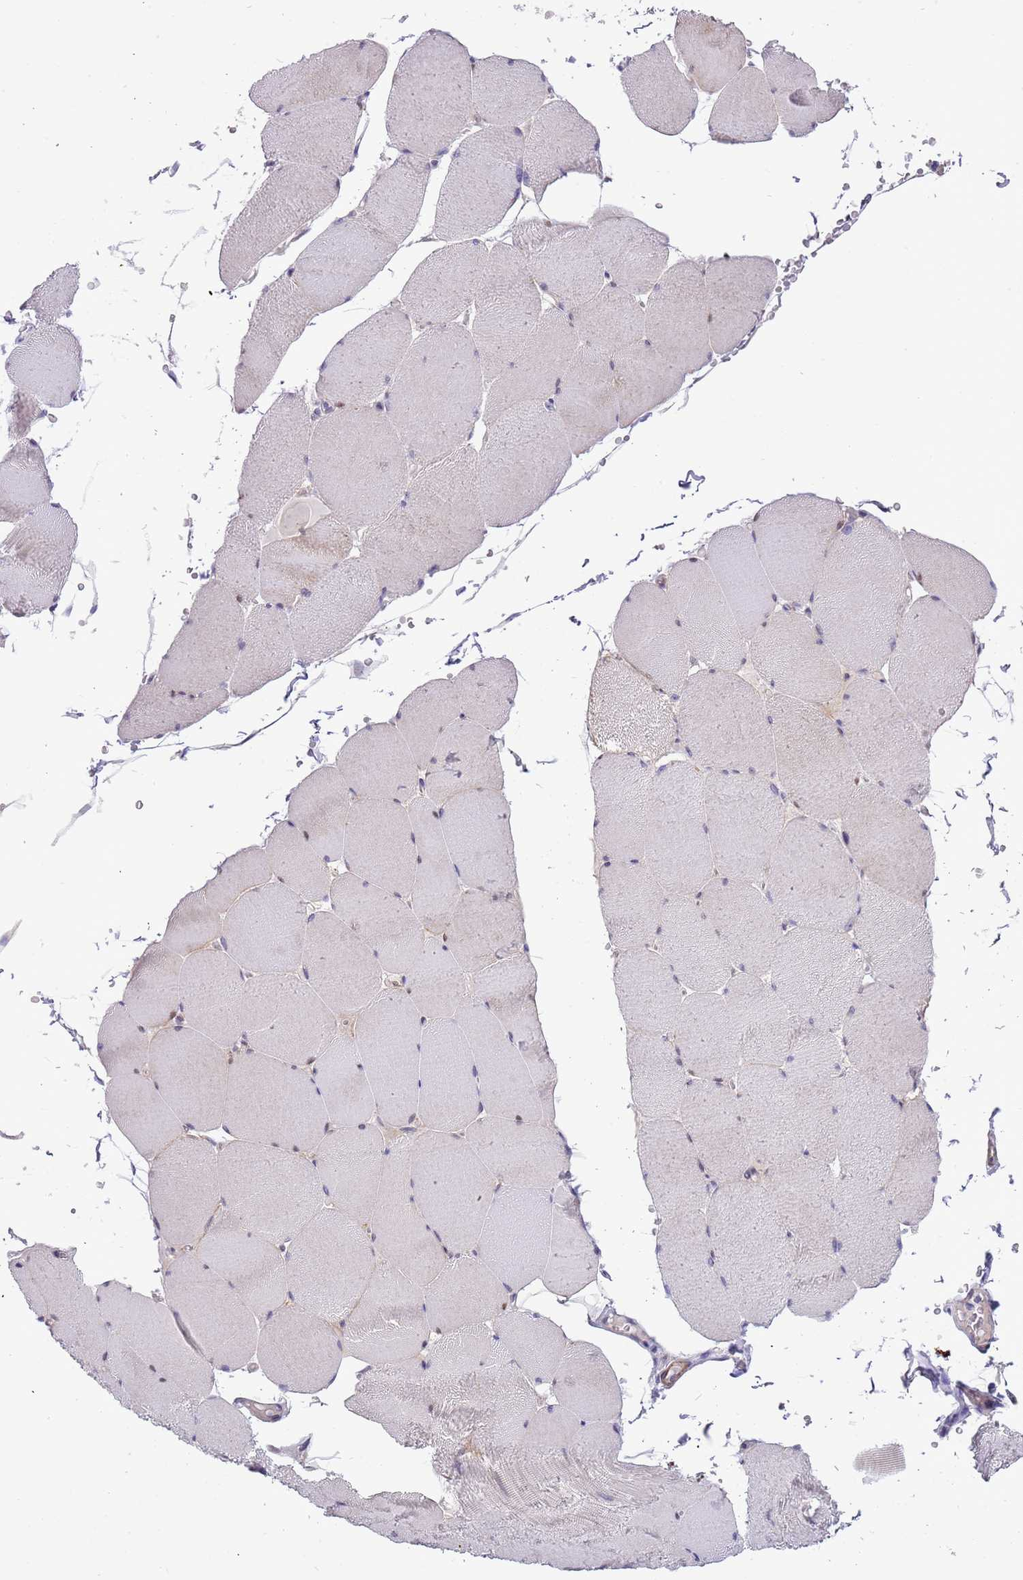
{"staining": {"intensity": "negative", "quantity": "none", "location": "none"}, "tissue": "skeletal muscle", "cell_type": "Myocytes", "image_type": "normal", "snomed": [{"axis": "morphology", "description": "Normal tissue, NOS"}, {"axis": "topography", "description": "Skeletal muscle"}, {"axis": "topography", "description": "Head-Neck"}], "caption": "A high-resolution photomicrograph shows immunohistochemistry staining of unremarkable skeletal muscle, which demonstrates no significant positivity in myocytes.", "gene": "PLEKHH1", "patient": {"sex": "male", "age": 66}}